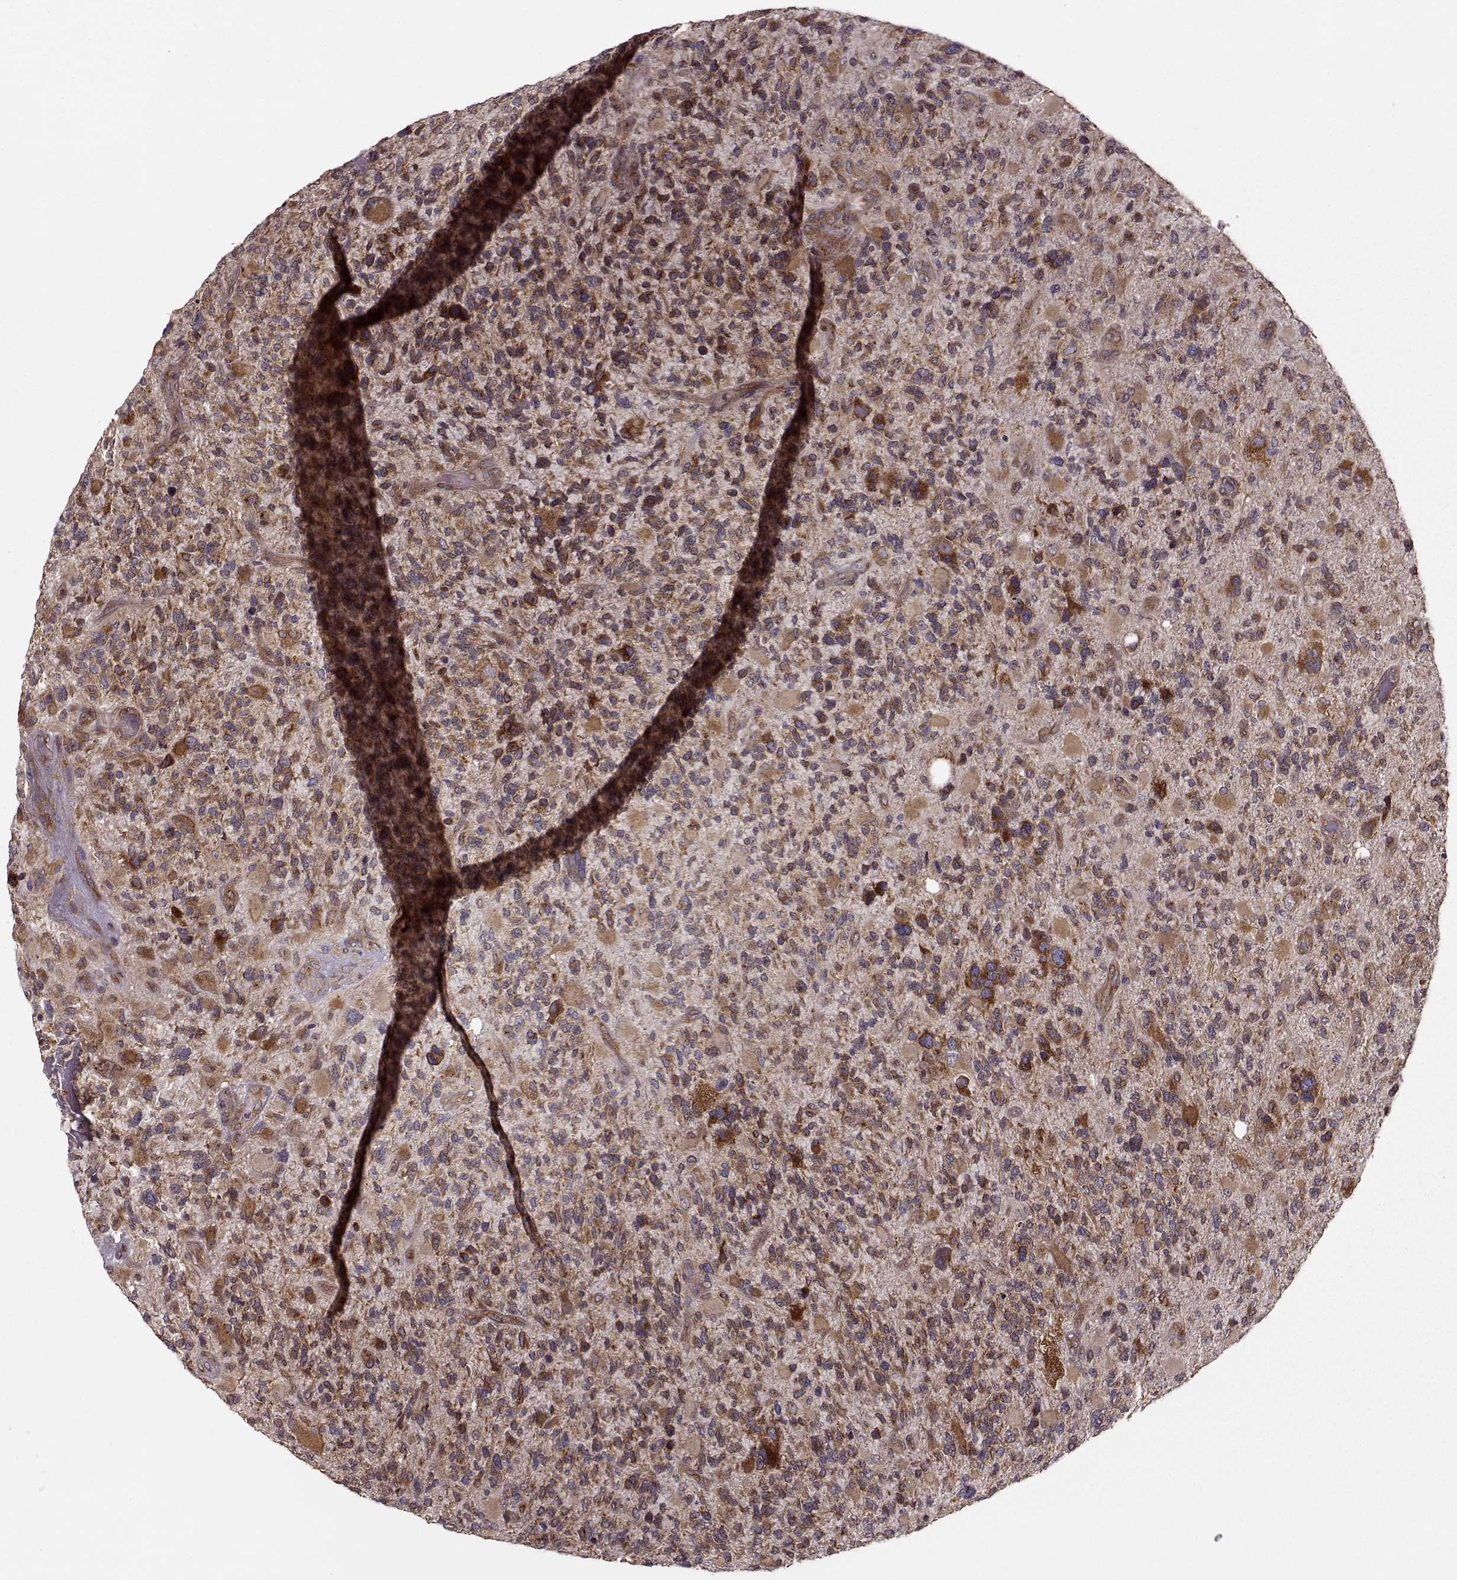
{"staining": {"intensity": "moderate", "quantity": ">75%", "location": "cytoplasmic/membranous"}, "tissue": "glioma", "cell_type": "Tumor cells", "image_type": "cancer", "snomed": [{"axis": "morphology", "description": "Glioma, malignant, High grade"}, {"axis": "topography", "description": "Brain"}], "caption": "High-magnification brightfield microscopy of malignant glioma (high-grade) stained with DAB (3,3'-diaminobenzidine) (brown) and counterstained with hematoxylin (blue). tumor cells exhibit moderate cytoplasmic/membranous expression is appreciated in about>75% of cells.", "gene": "YIPF5", "patient": {"sex": "female", "age": 71}}